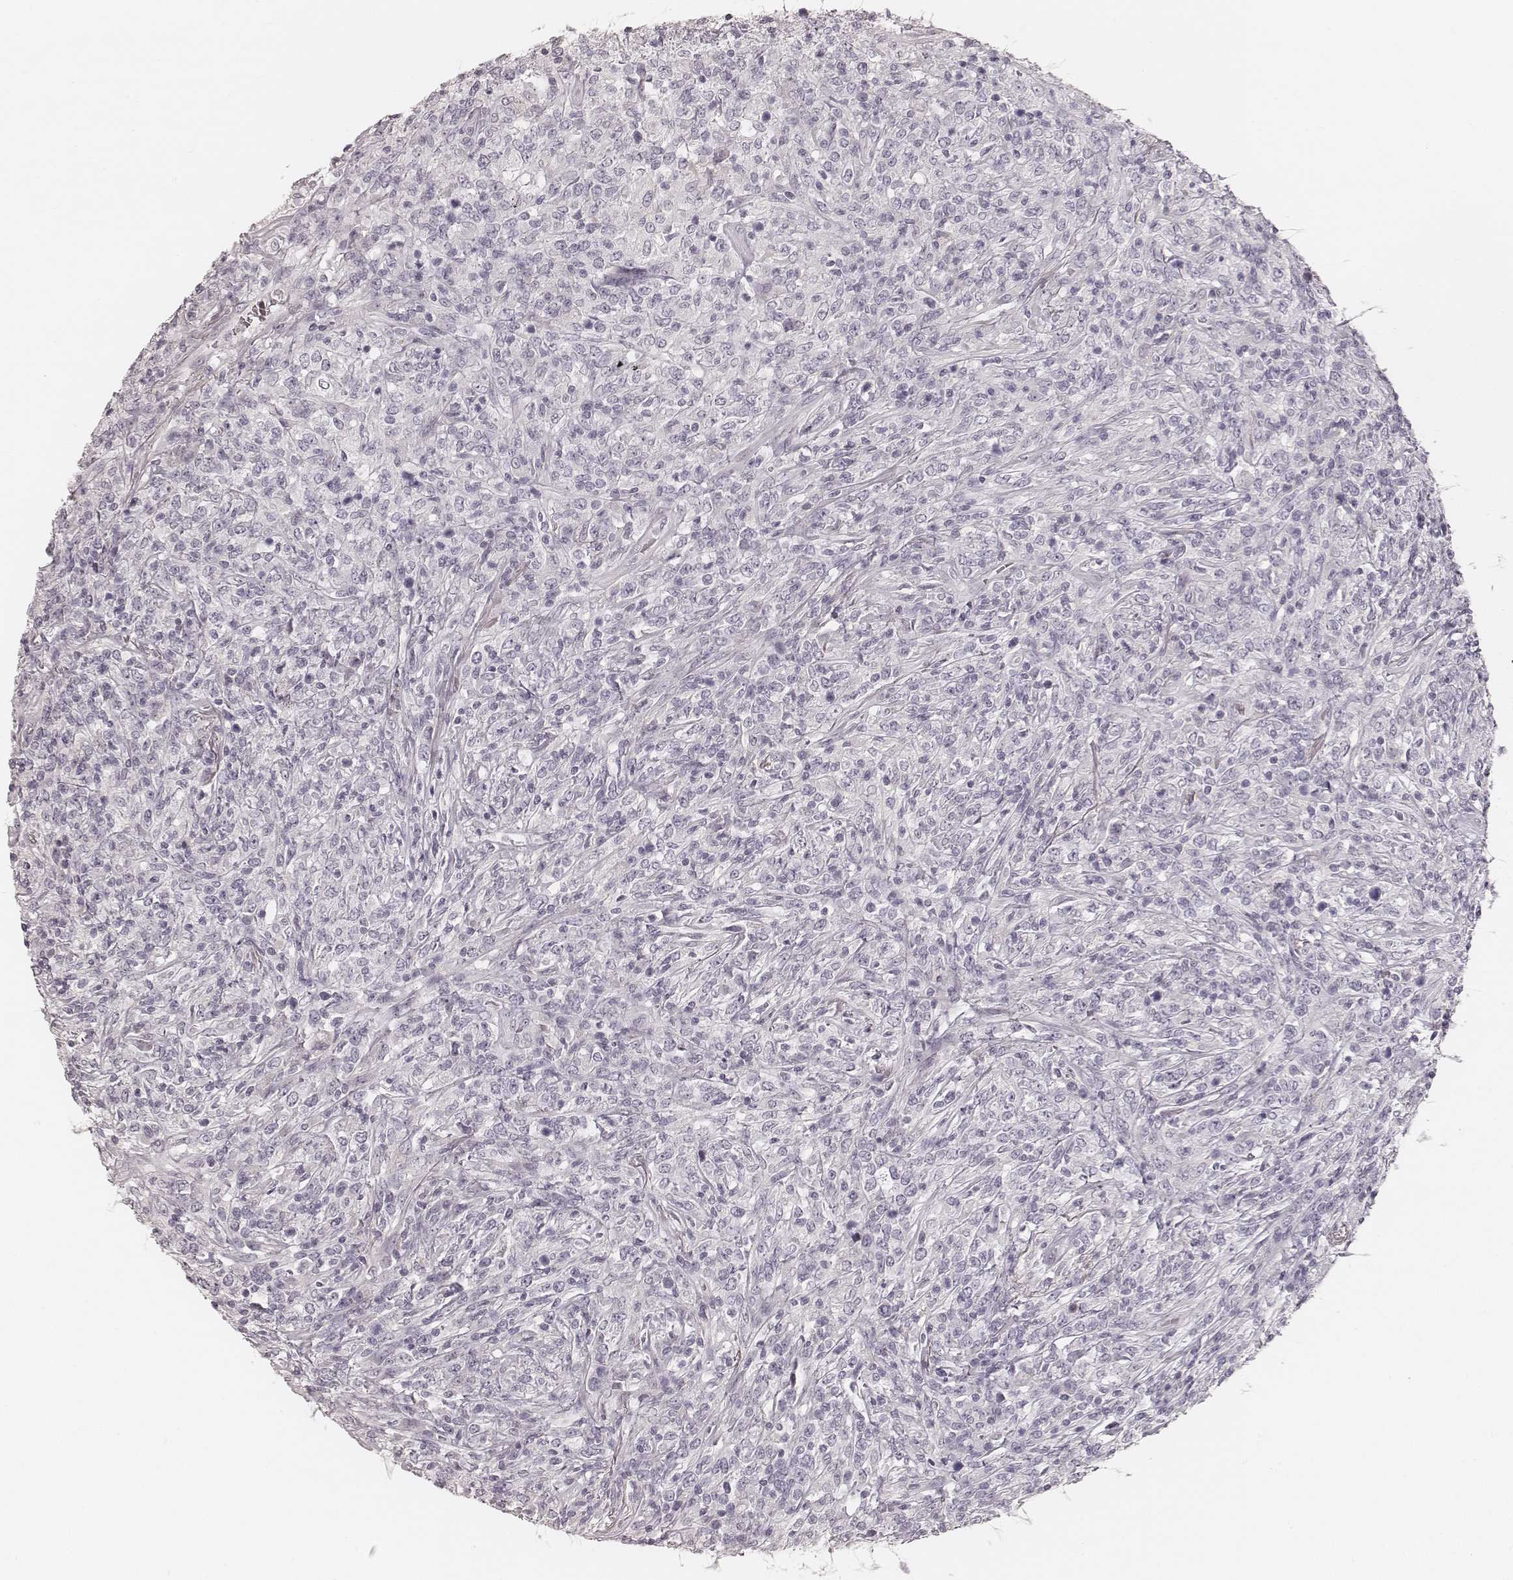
{"staining": {"intensity": "negative", "quantity": "none", "location": "none"}, "tissue": "lymphoma", "cell_type": "Tumor cells", "image_type": "cancer", "snomed": [{"axis": "morphology", "description": "Malignant lymphoma, non-Hodgkin's type, High grade"}, {"axis": "topography", "description": "Lung"}], "caption": "This is a image of immunohistochemistry staining of high-grade malignant lymphoma, non-Hodgkin's type, which shows no staining in tumor cells.", "gene": "KRT26", "patient": {"sex": "male", "age": 79}}